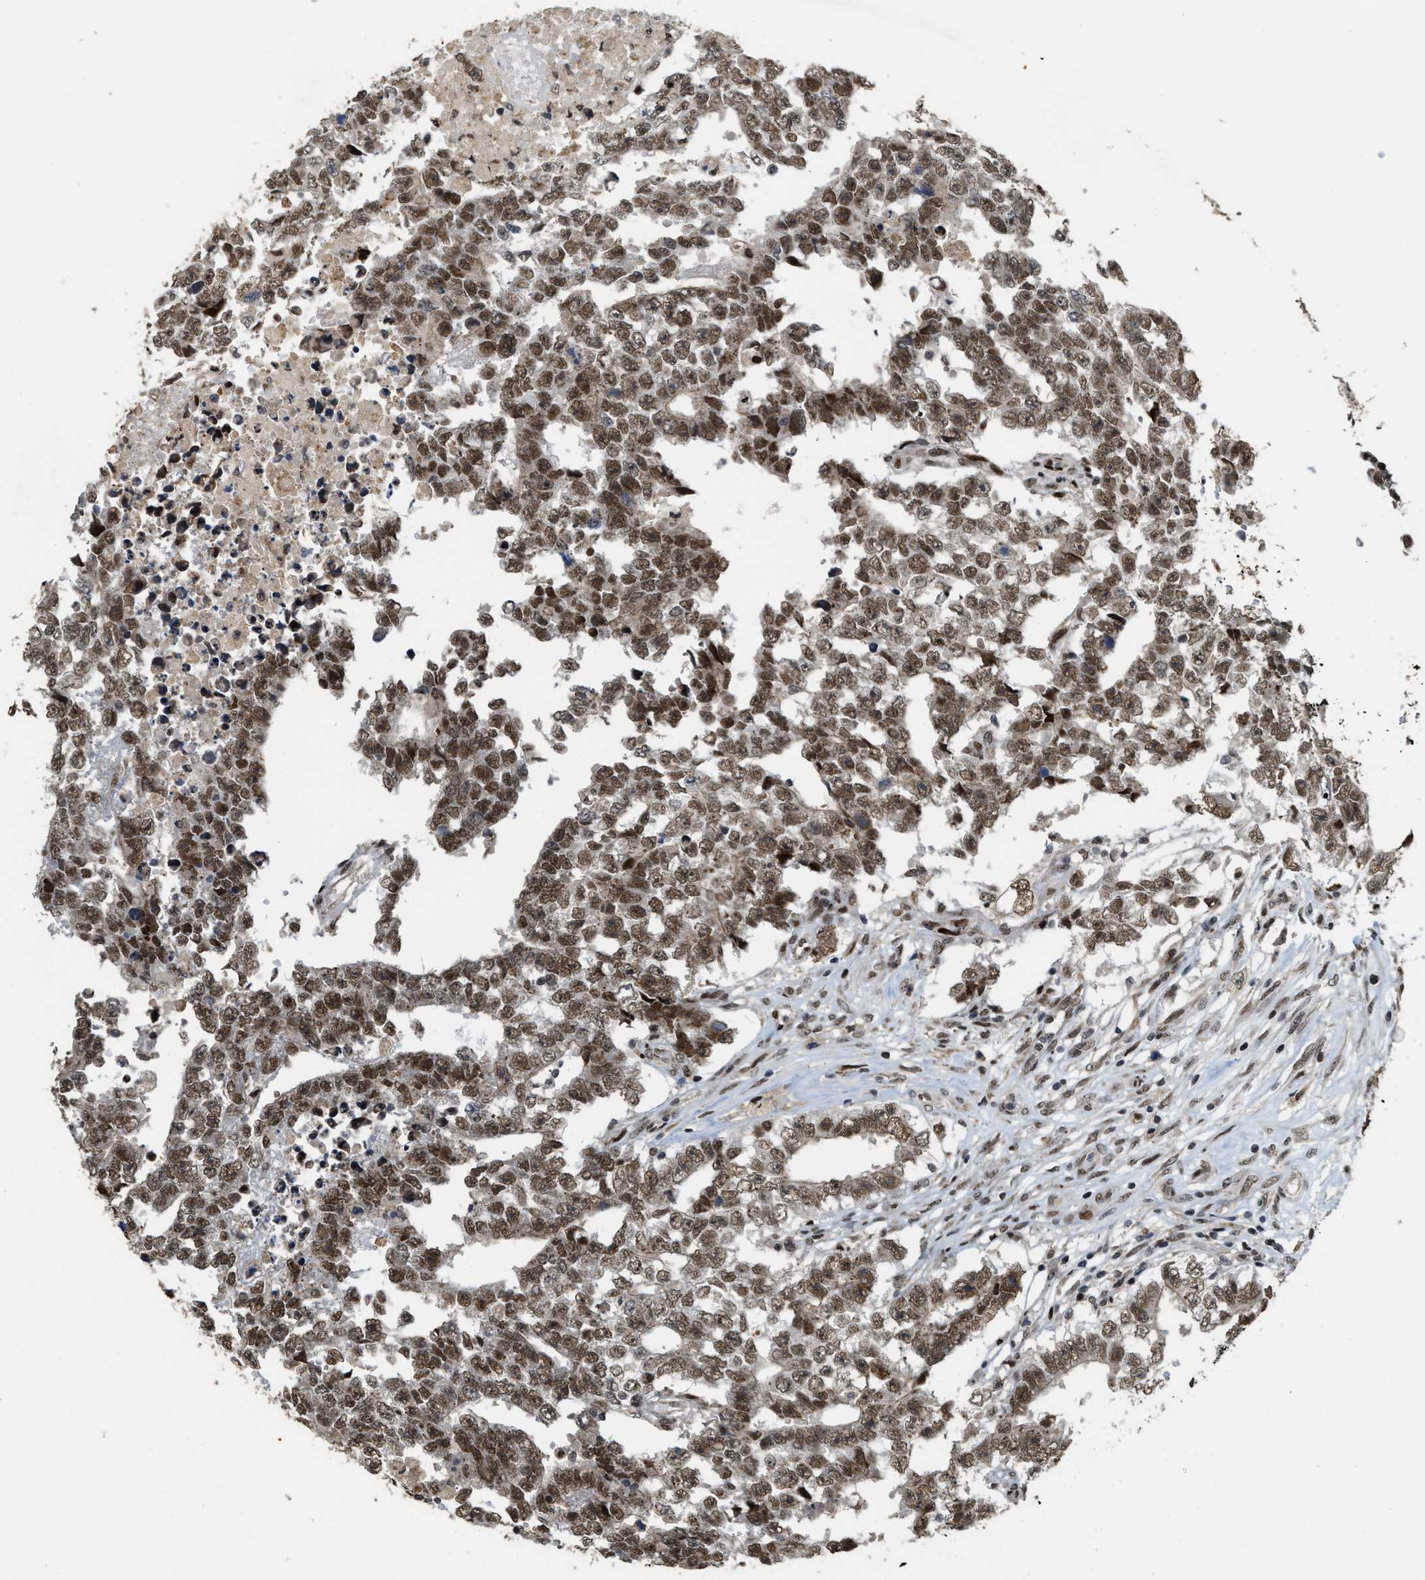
{"staining": {"intensity": "moderate", "quantity": ">75%", "location": "nuclear"}, "tissue": "testis cancer", "cell_type": "Tumor cells", "image_type": "cancer", "snomed": [{"axis": "morphology", "description": "Carcinoma, Embryonal, NOS"}, {"axis": "topography", "description": "Testis"}], "caption": "Tumor cells exhibit medium levels of moderate nuclear positivity in about >75% of cells in testis cancer (embryonal carcinoma).", "gene": "SERTAD2", "patient": {"sex": "male", "age": 25}}